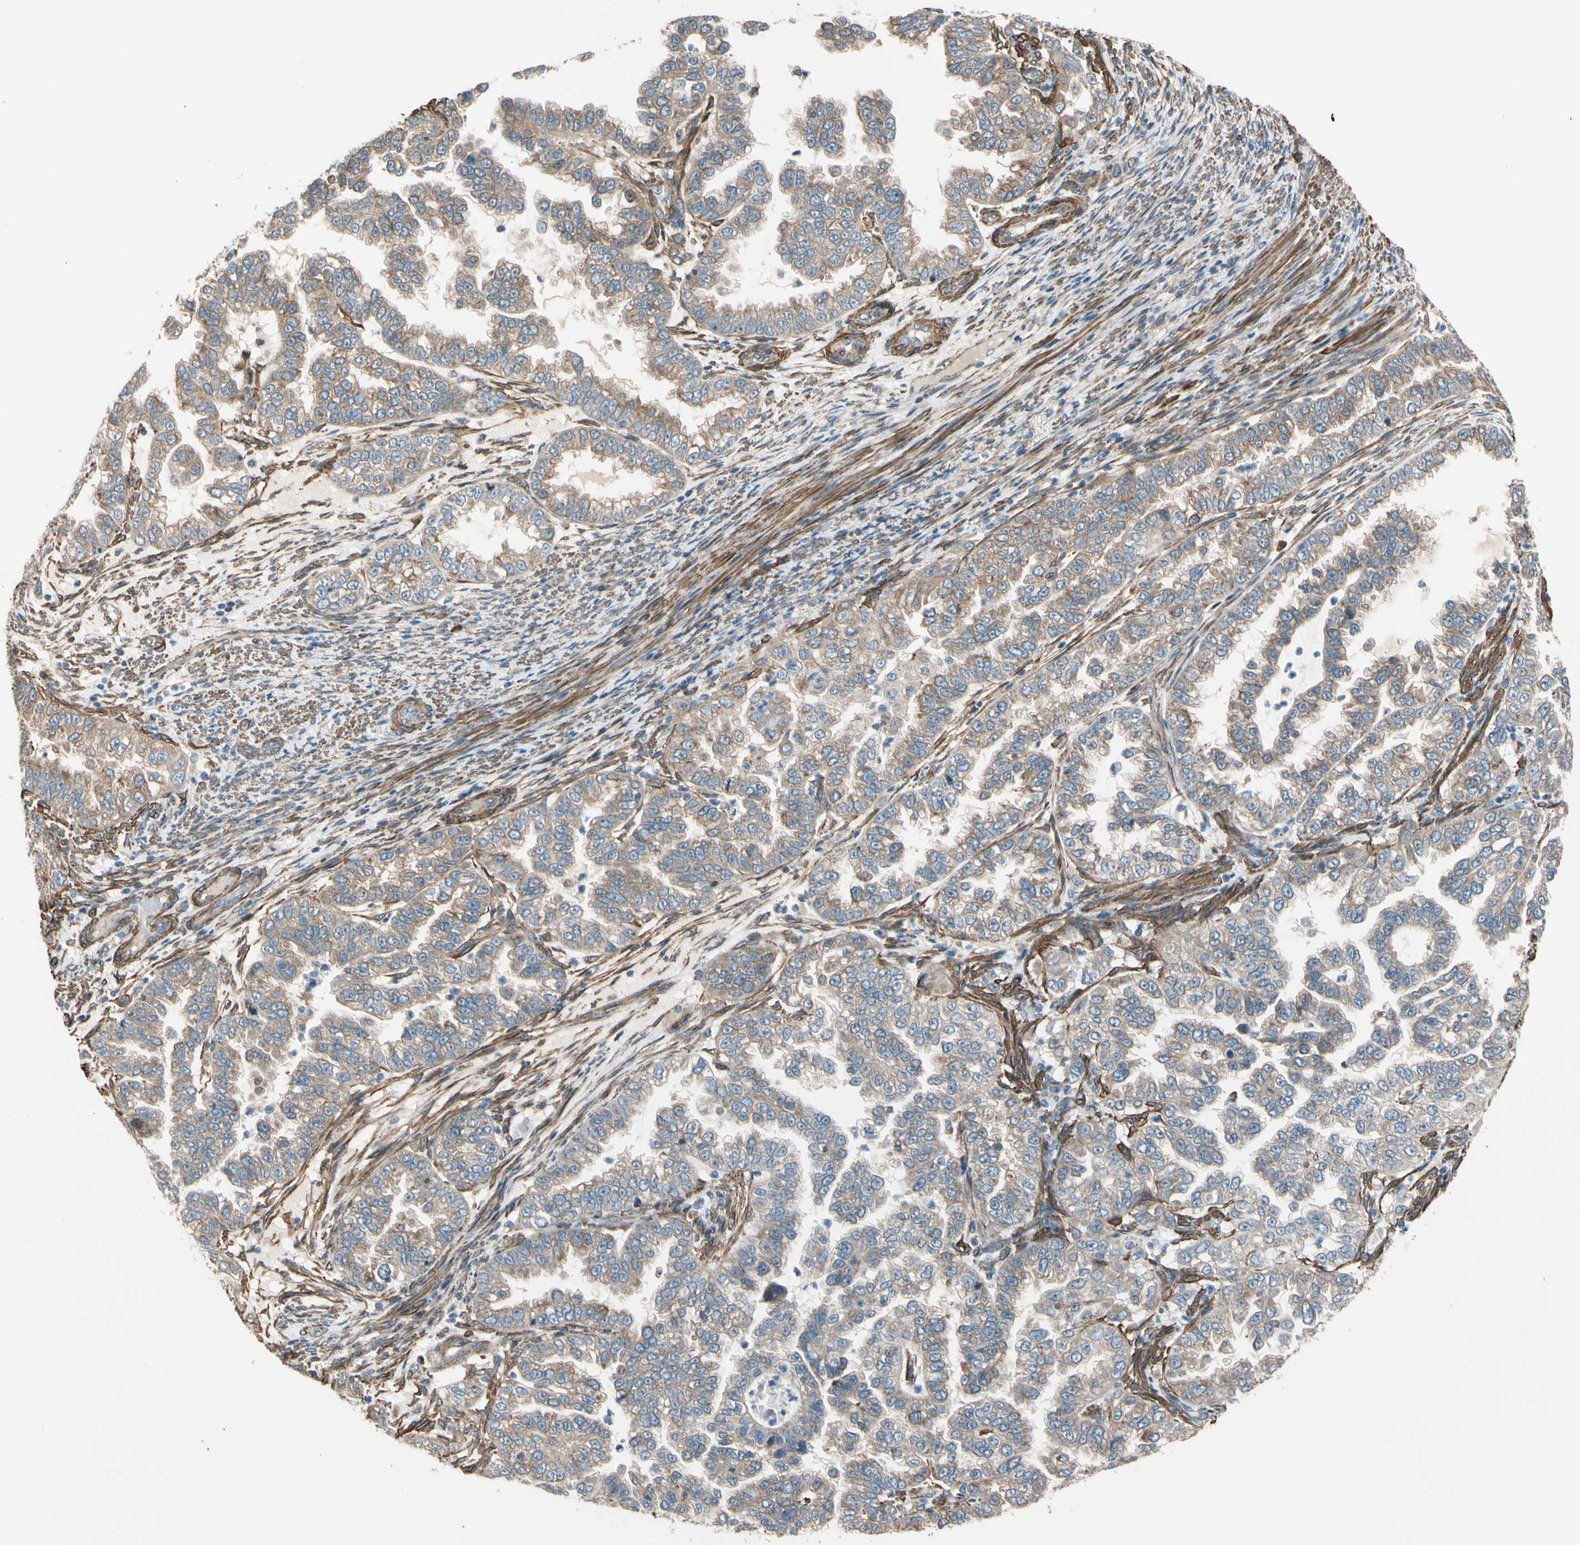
{"staining": {"intensity": "weak", "quantity": ">75%", "location": "cytoplasmic/membranous"}, "tissue": "endometrial cancer", "cell_type": "Tumor cells", "image_type": "cancer", "snomed": [{"axis": "morphology", "description": "Adenocarcinoma, NOS"}, {"axis": "topography", "description": "Endometrium"}], "caption": "Endometrial cancer (adenocarcinoma) stained with immunohistochemistry reveals weak cytoplasmic/membranous expression in approximately >75% of tumor cells.", "gene": "LIMK2", "patient": {"sex": "female", "age": 85}}